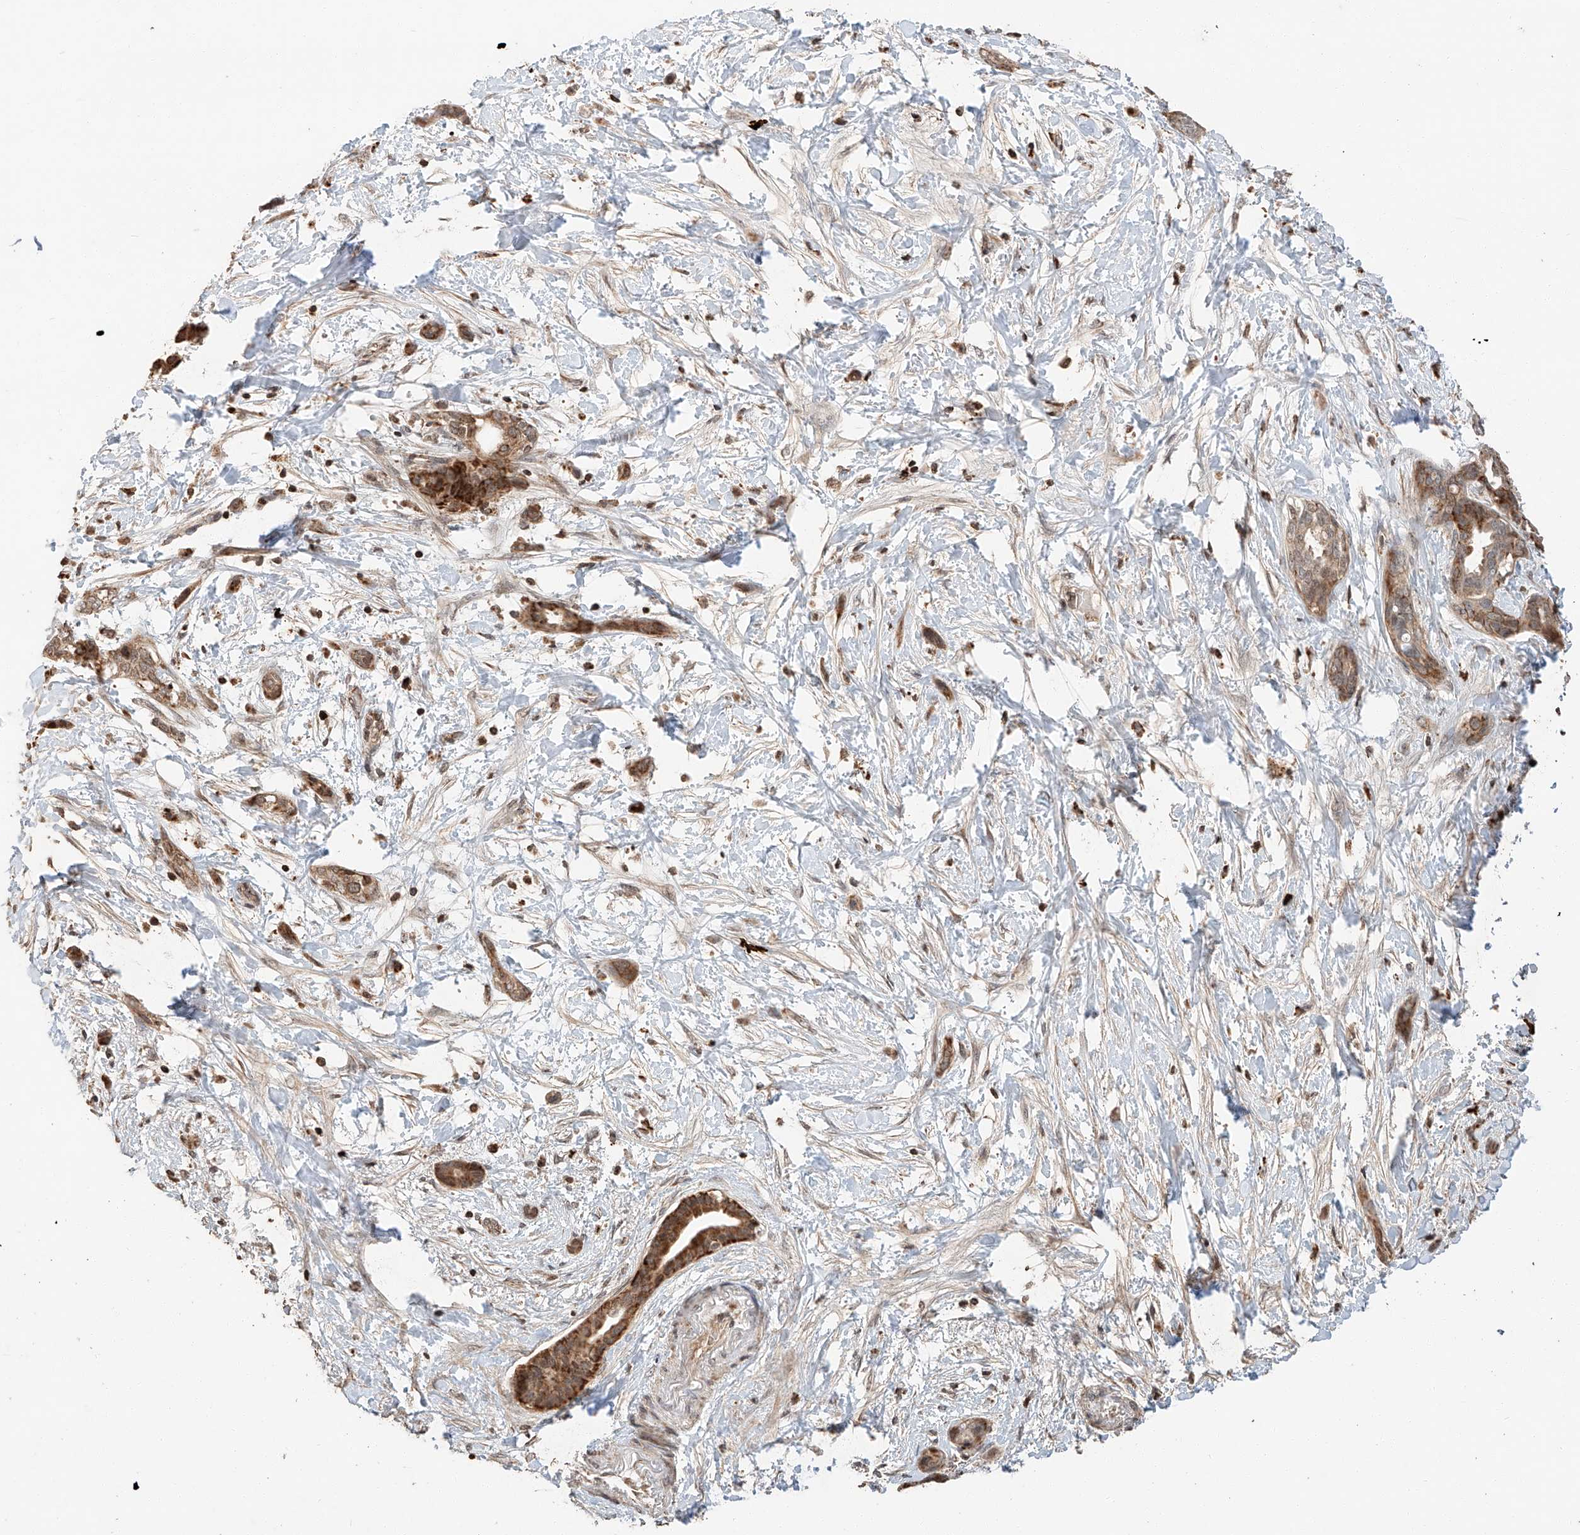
{"staining": {"intensity": "strong", "quantity": "25%-75%", "location": "cytoplasmic/membranous"}, "tissue": "pancreatic cancer", "cell_type": "Tumor cells", "image_type": "cancer", "snomed": [{"axis": "morphology", "description": "Normal tissue, NOS"}, {"axis": "morphology", "description": "Adenocarcinoma, NOS"}, {"axis": "topography", "description": "Pancreas"}, {"axis": "topography", "description": "Peripheral nerve tissue"}], "caption": "IHC micrograph of neoplastic tissue: pancreatic cancer stained using immunohistochemistry demonstrates high levels of strong protein expression localized specifically in the cytoplasmic/membranous of tumor cells, appearing as a cytoplasmic/membranous brown color.", "gene": "ARHGAP33", "patient": {"sex": "female", "age": 63}}